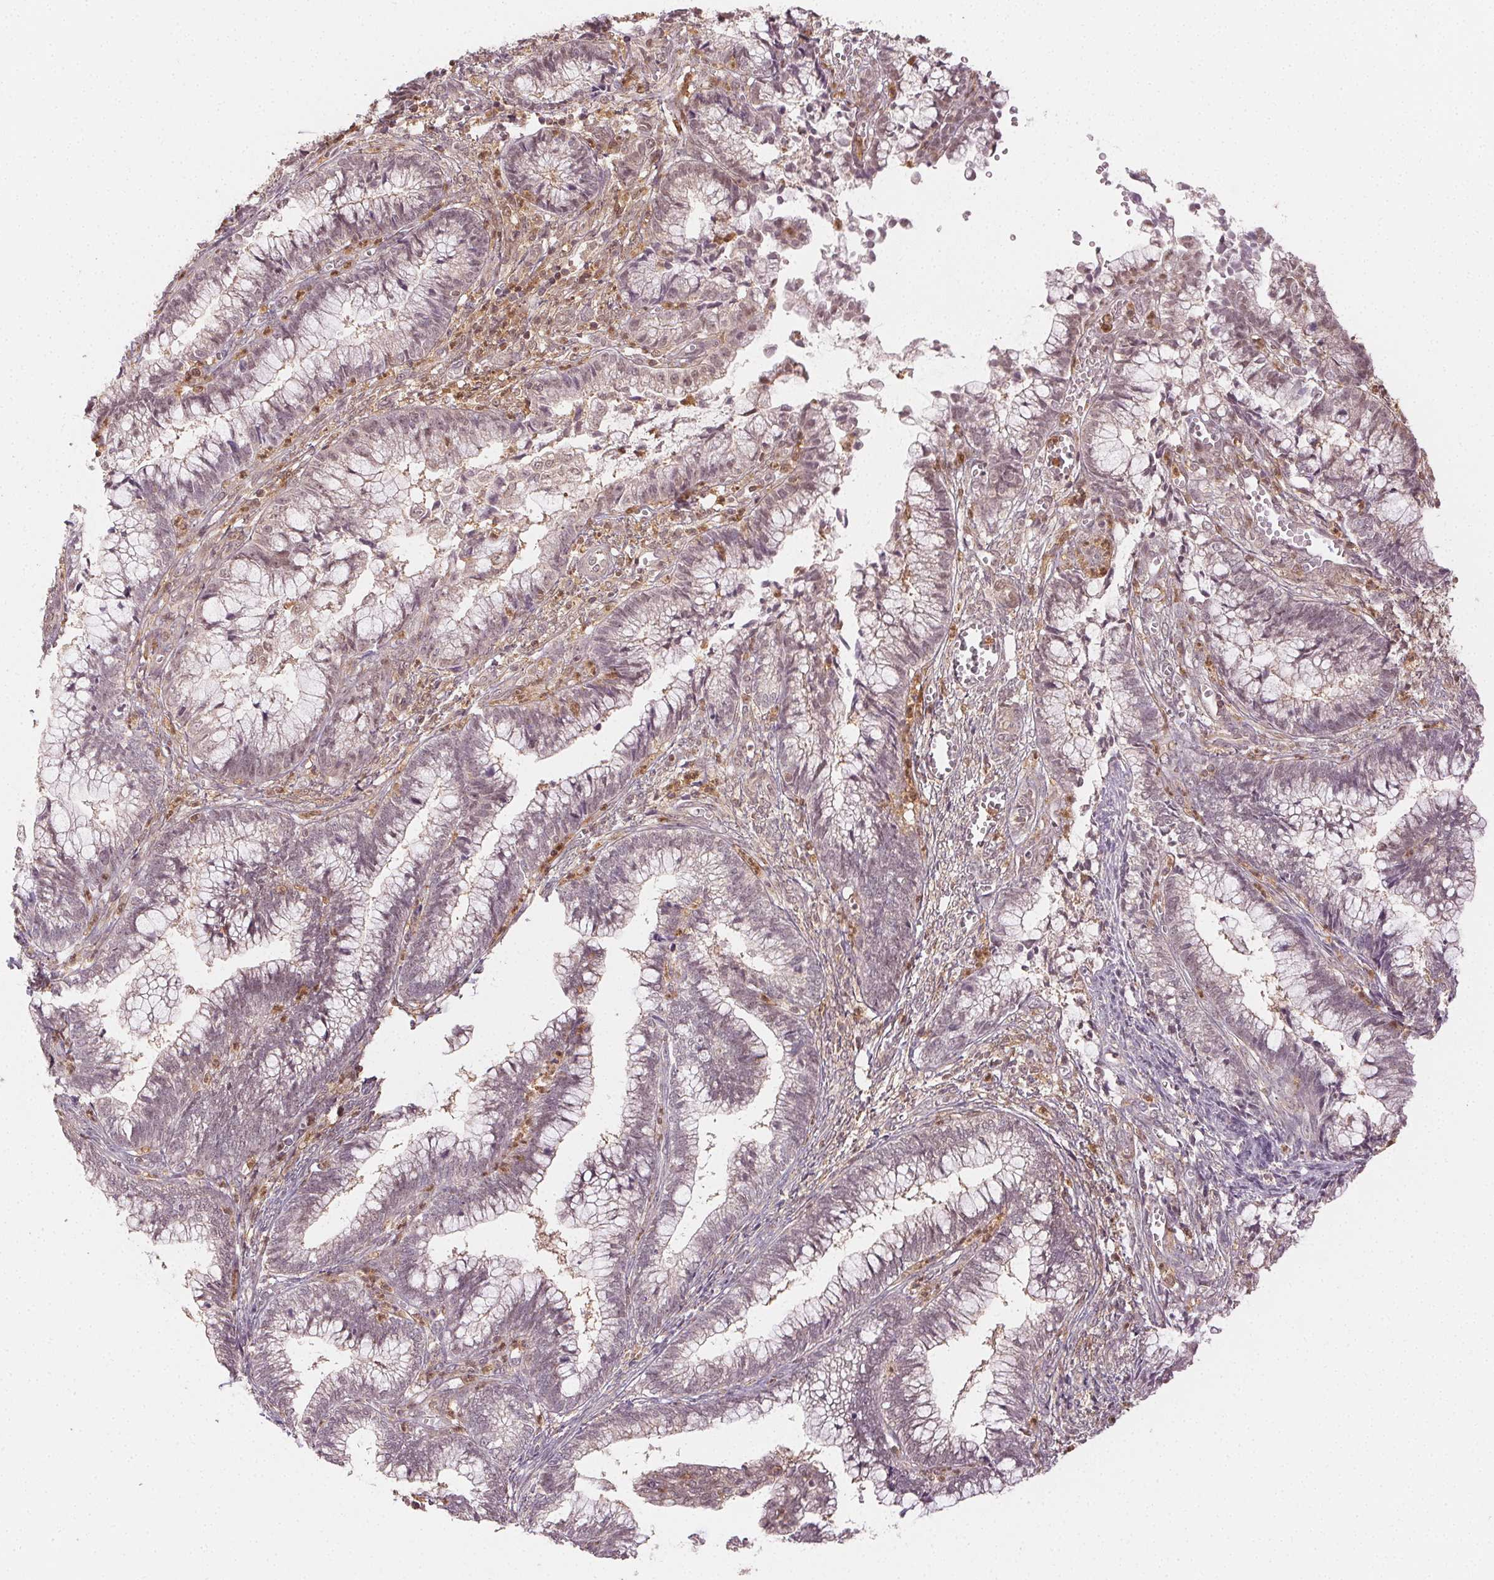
{"staining": {"intensity": "negative", "quantity": "none", "location": "none"}, "tissue": "cervical cancer", "cell_type": "Tumor cells", "image_type": "cancer", "snomed": [{"axis": "morphology", "description": "Adenocarcinoma, NOS"}, {"axis": "topography", "description": "Cervix"}], "caption": "This image is of cervical cancer (adenocarcinoma) stained with immunohistochemistry (IHC) to label a protein in brown with the nuclei are counter-stained blue. There is no positivity in tumor cells. (Brightfield microscopy of DAB IHC at high magnification).", "gene": "MAPK14", "patient": {"sex": "female", "age": 44}}